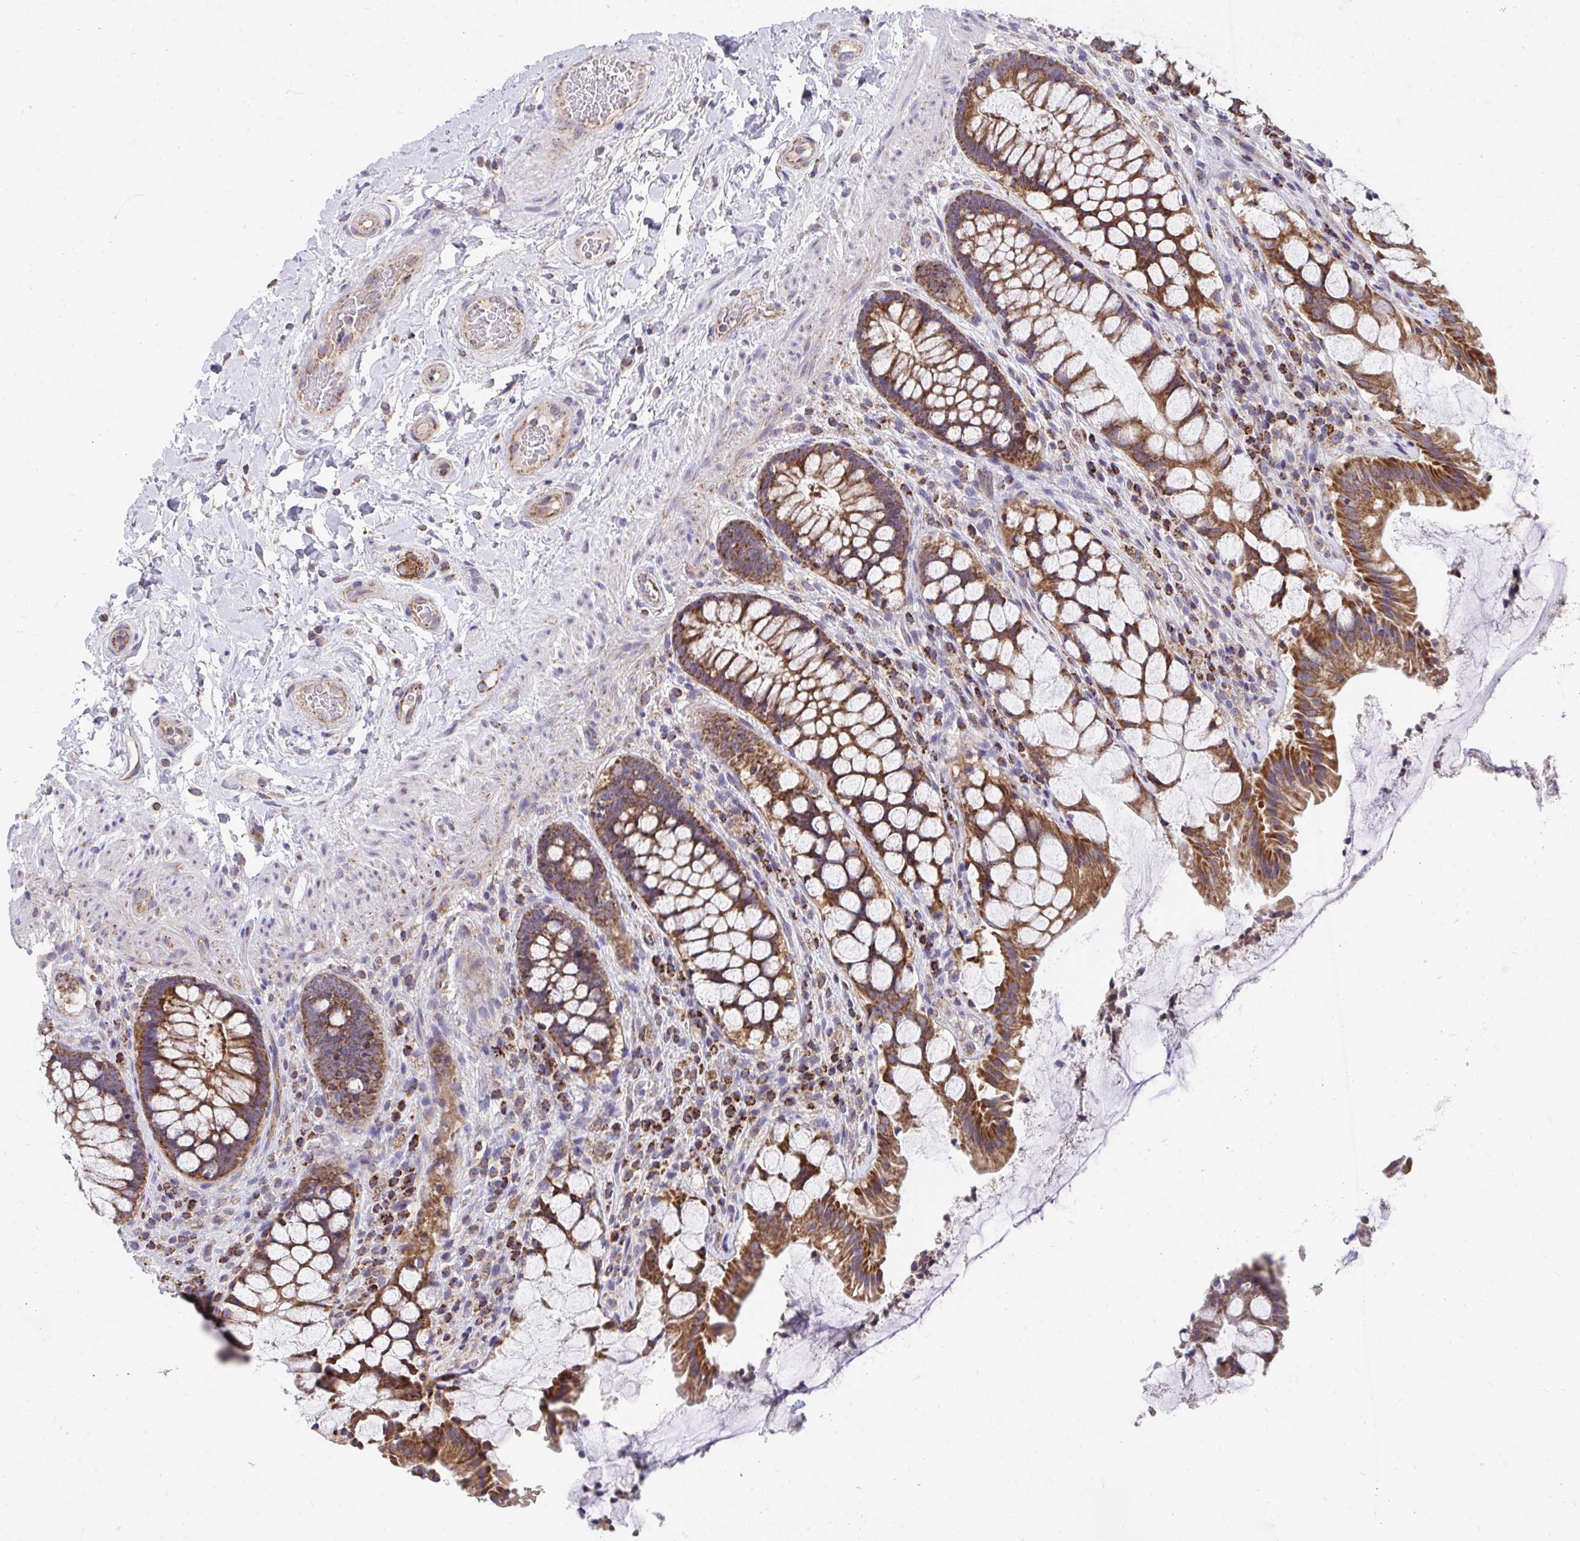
{"staining": {"intensity": "strong", "quantity": ">75%", "location": "cytoplasmic/membranous"}, "tissue": "rectum", "cell_type": "Glandular cells", "image_type": "normal", "snomed": [{"axis": "morphology", "description": "Normal tissue, NOS"}, {"axis": "topography", "description": "Rectum"}], "caption": "Approximately >75% of glandular cells in benign human rectum show strong cytoplasmic/membranous protein positivity as visualized by brown immunohistochemical staining.", "gene": "FHIP1B", "patient": {"sex": "female", "age": 58}}